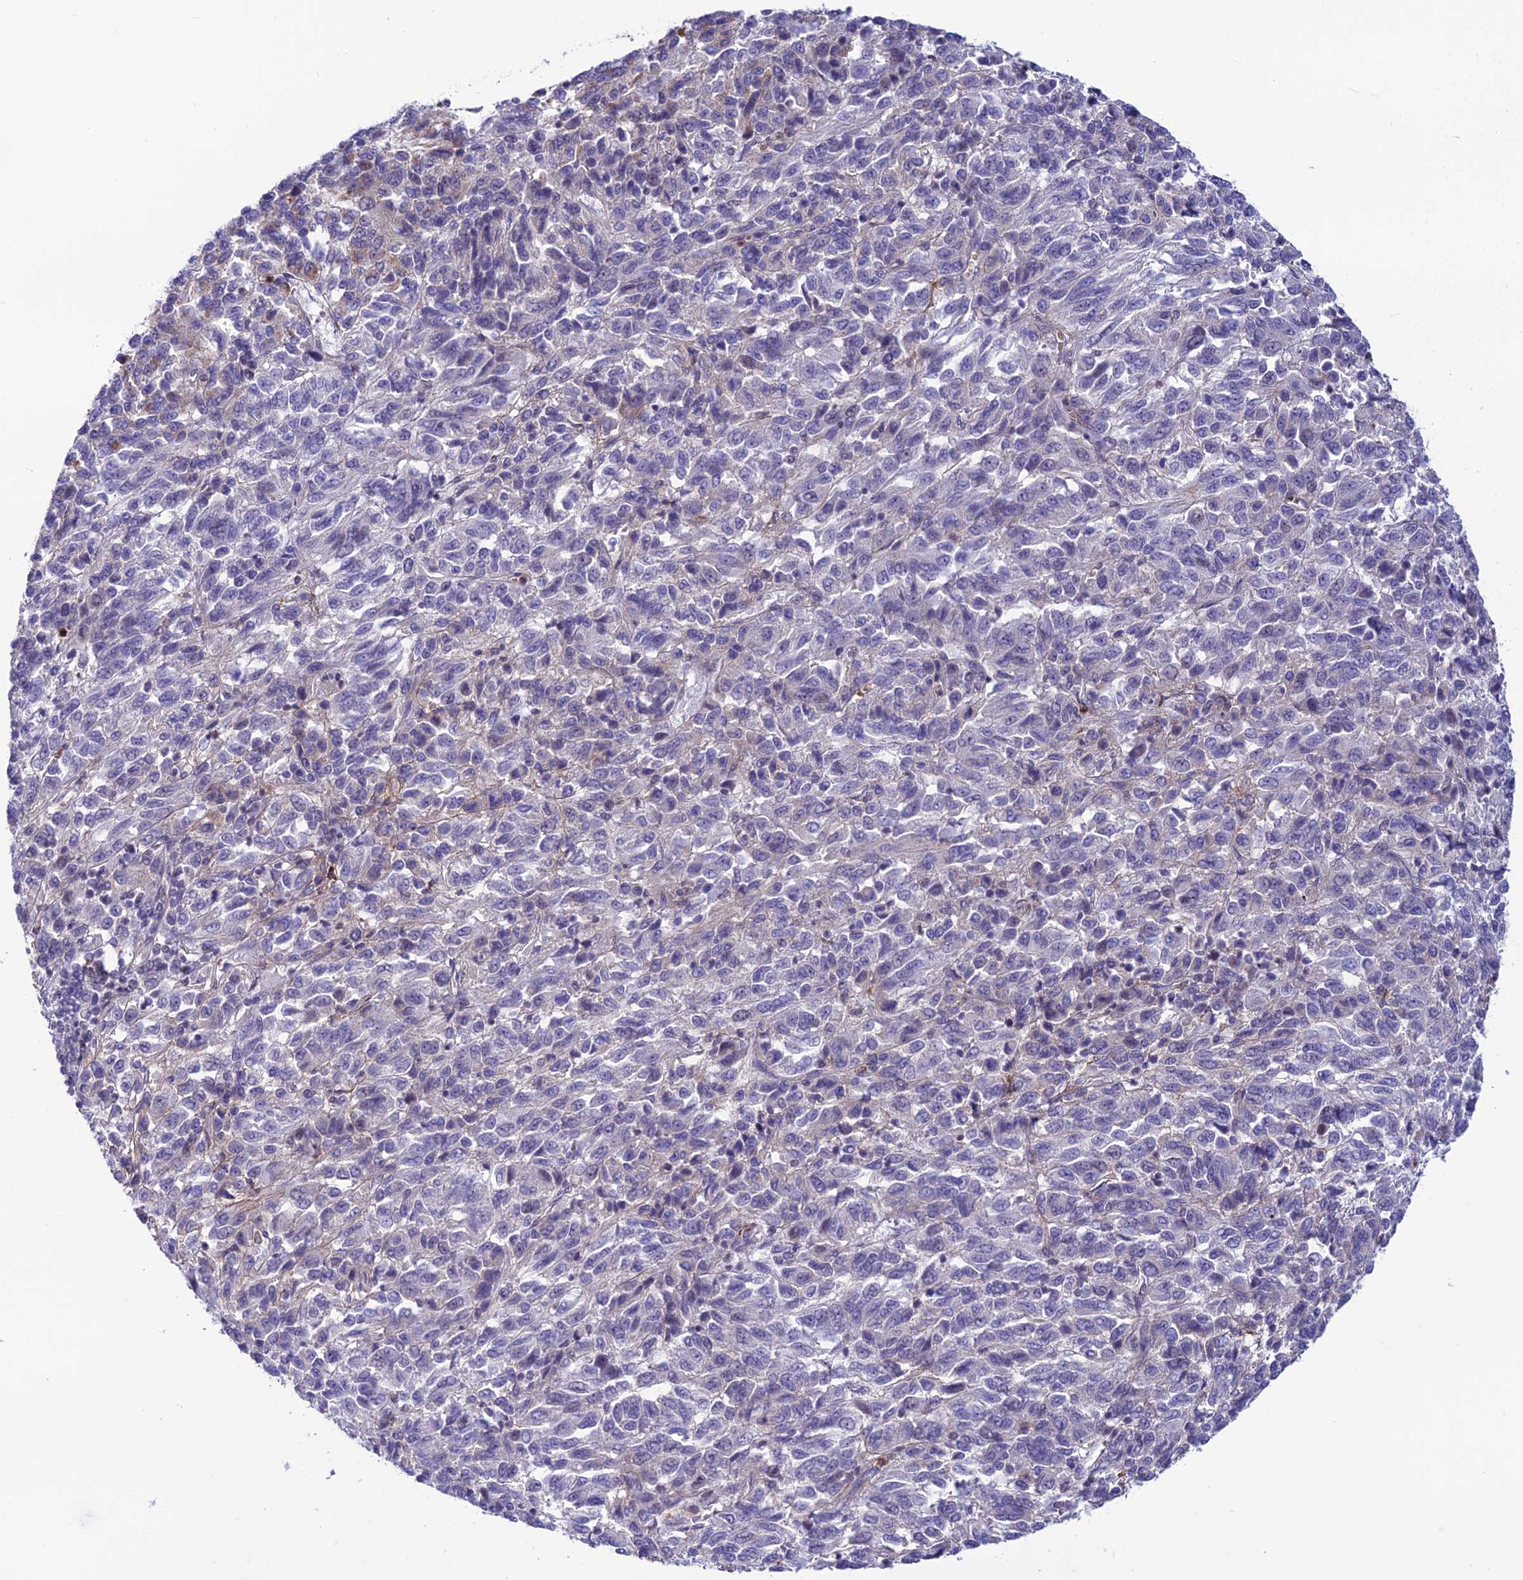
{"staining": {"intensity": "negative", "quantity": "none", "location": "none"}, "tissue": "melanoma", "cell_type": "Tumor cells", "image_type": "cancer", "snomed": [{"axis": "morphology", "description": "Malignant melanoma, Metastatic site"}, {"axis": "topography", "description": "Lung"}], "caption": "A histopathology image of human melanoma is negative for staining in tumor cells.", "gene": "COL6A6", "patient": {"sex": "male", "age": 64}}